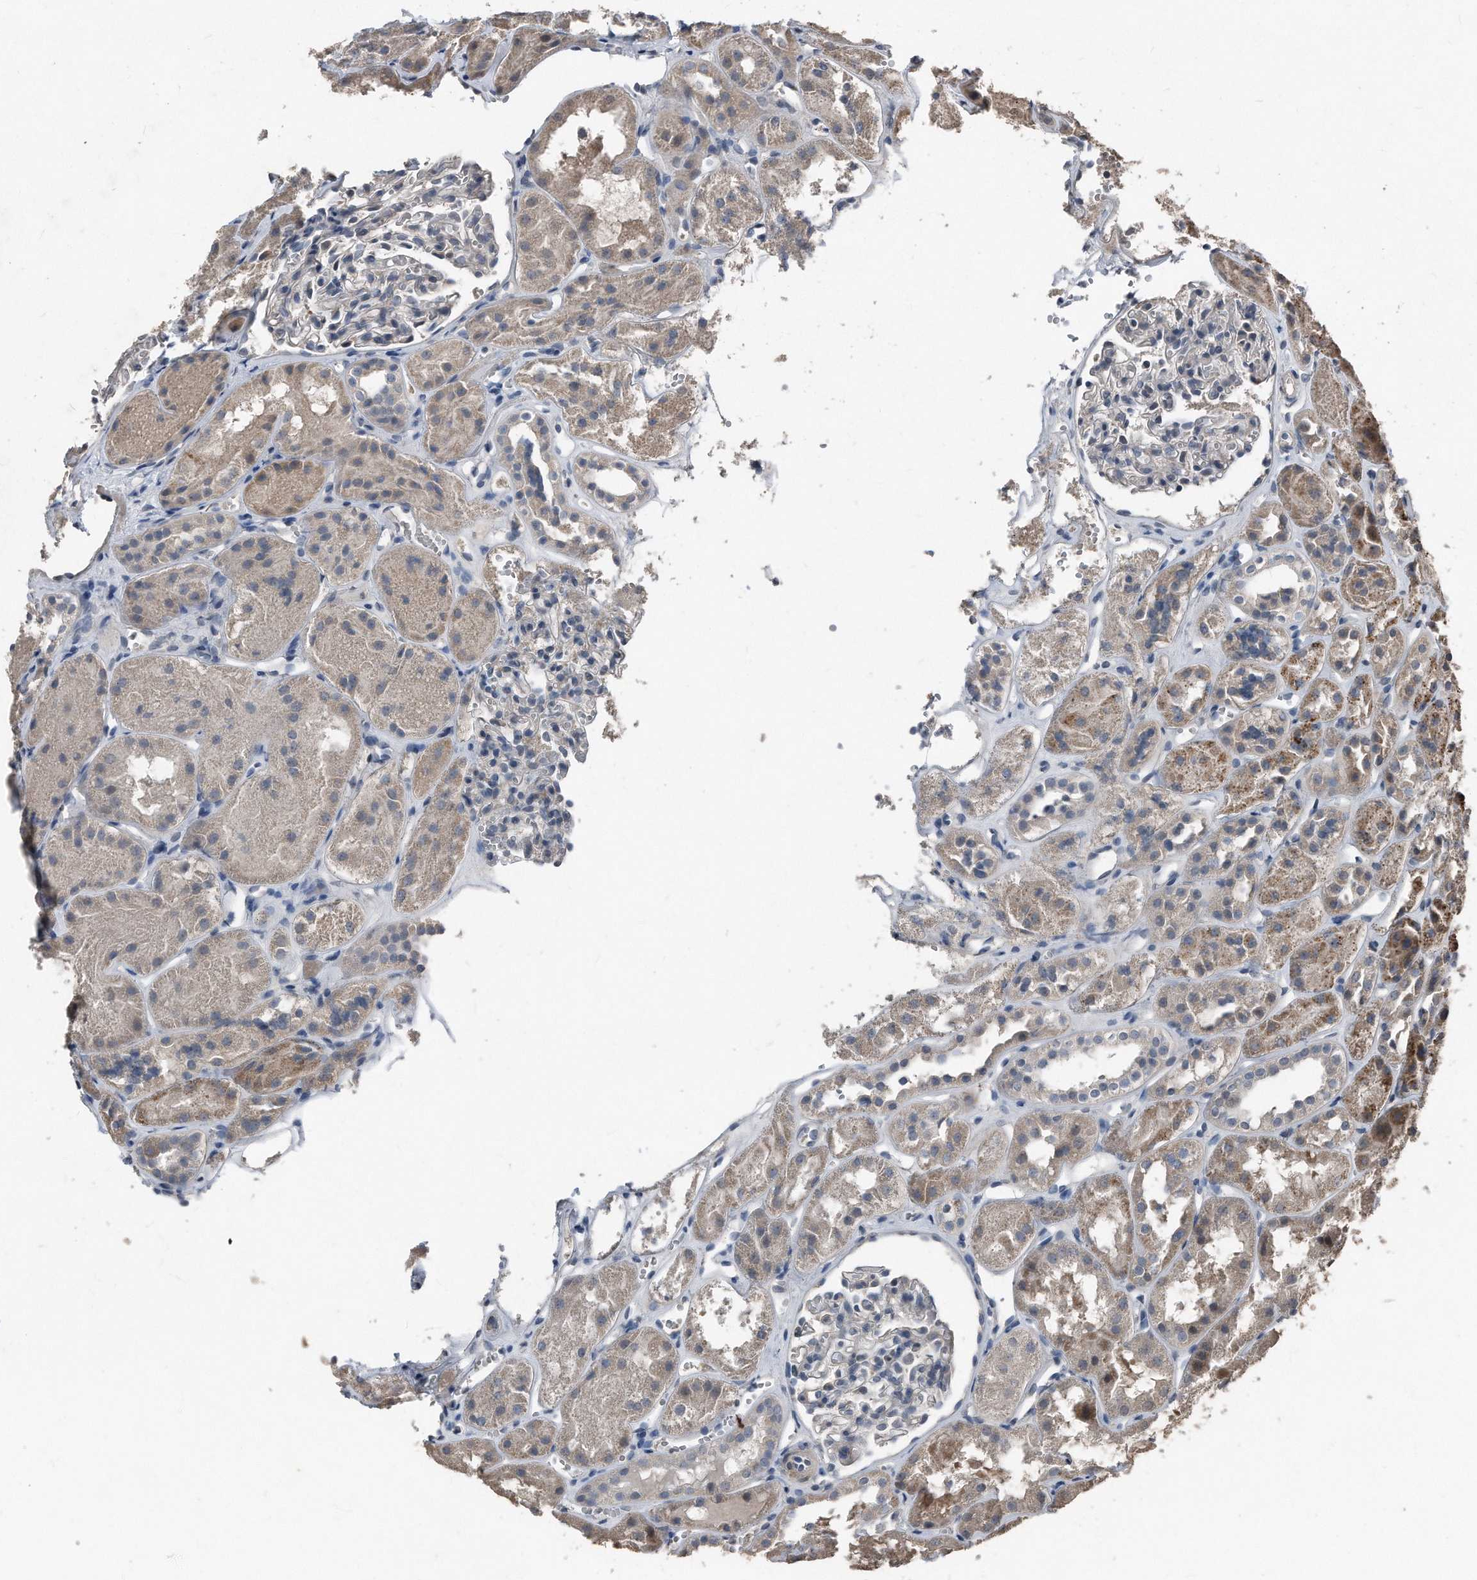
{"staining": {"intensity": "negative", "quantity": "none", "location": "none"}, "tissue": "kidney", "cell_type": "Cells in glomeruli", "image_type": "normal", "snomed": [{"axis": "morphology", "description": "Normal tissue, NOS"}, {"axis": "topography", "description": "Kidney"}], "caption": "IHC image of benign kidney: kidney stained with DAB reveals no significant protein expression in cells in glomeruli.", "gene": "ANKRD10", "patient": {"sex": "male", "age": 16}}